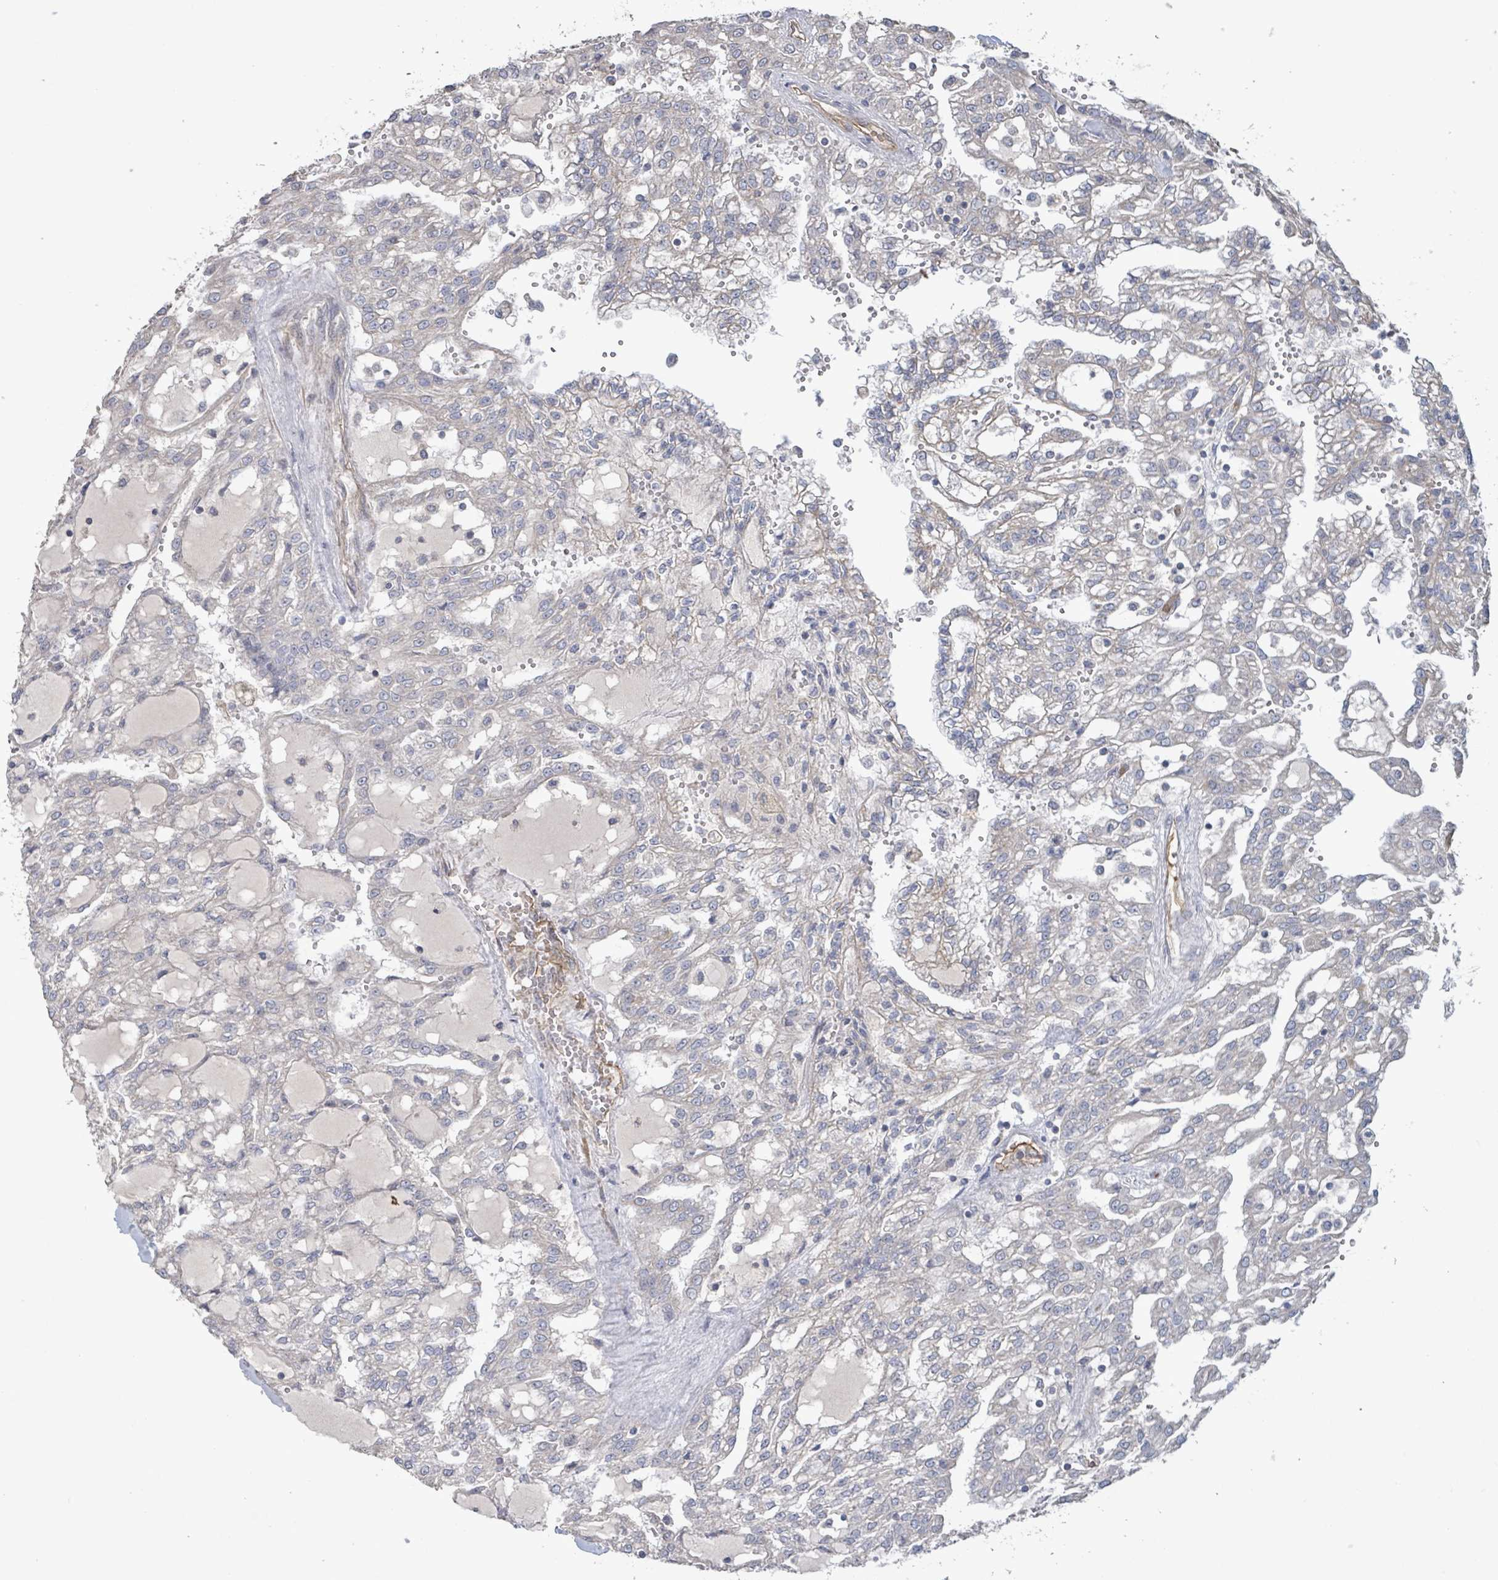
{"staining": {"intensity": "negative", "quantity": "none", "location": "none"}, "tissue": "renal cancer", "cell_type": "Tumor cells", "image_type": "cancer", "snomed": [{"axis": "morphology", "description": "Adenocarcinoma, NOS"}, {"axis": "topography", "description": "Kidney"}], "caption": "Image shows no significant protein expression in tumor cells of renal cancer (adenocarcinoma). (Stains: DAB immunohistochemistry with hematoxylin counter stain, Microscopy: brightfield microscopy at high magnification).", "gene": "KANK3", "patient": {"sex": "male", "age": 63}}